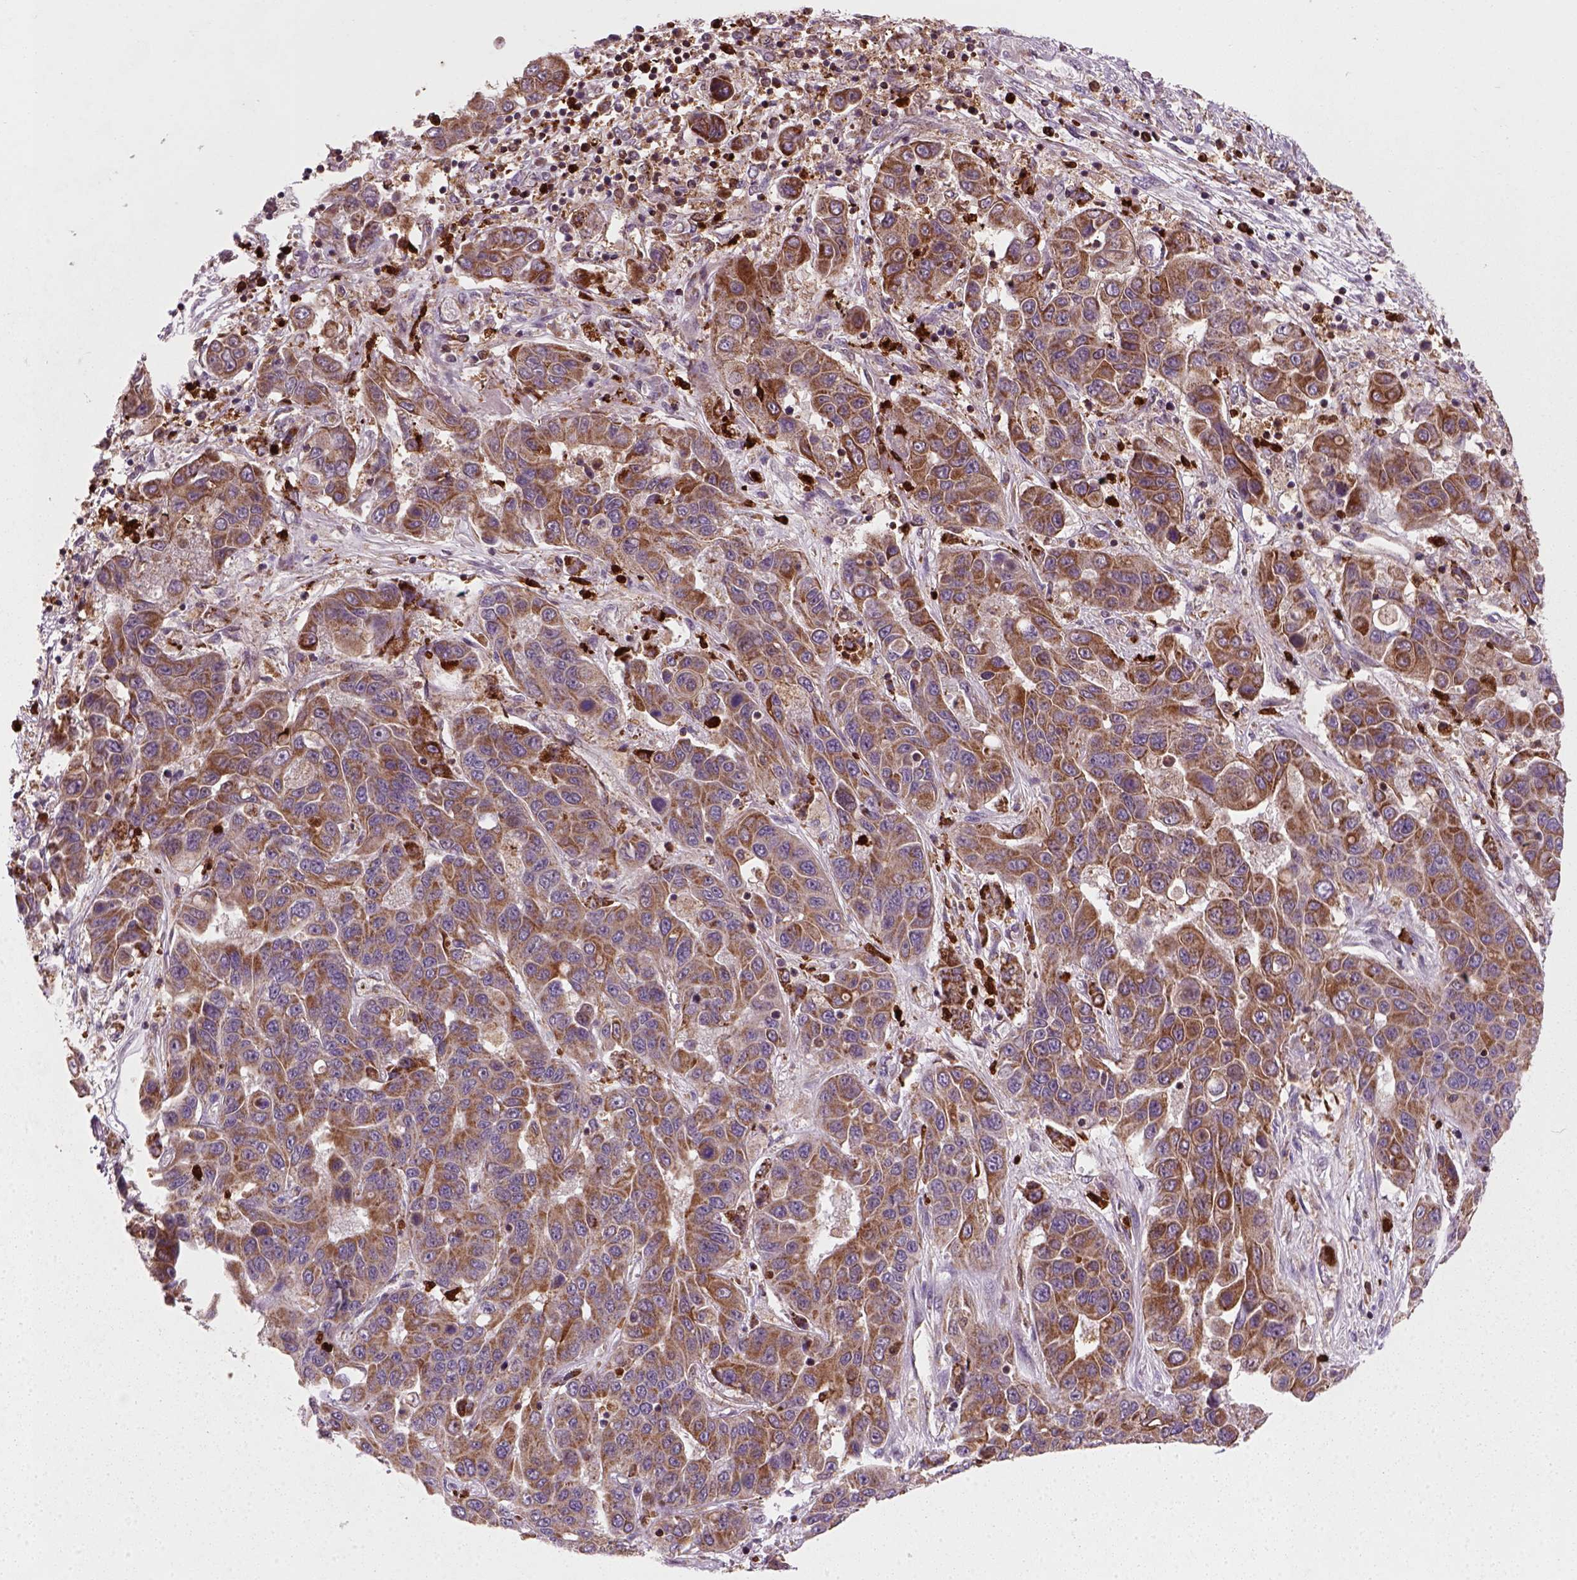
{"staining": {"intensity": "moderate", "quantity": ">75%", "location": "cytoplasmic/membranous"}, "tissue": "liver cancer", "cell_type": "Tumor cells", "image_type": "cancer", "snomed": [{"axis": "morphology", "description": "Cholangiocarcinoma"}, {"axis": "topography", "description": "Liver"}], "caption": "There is medium levels of moderate cytoplasmic/membranous expression in tumor cells of liver cancer (cholangiocarcinoma), as demonstrated by immunohistochemical staining (brown color).", "gene": "NUDT16L1", "patient": {"sex": "female", "age": 52}}